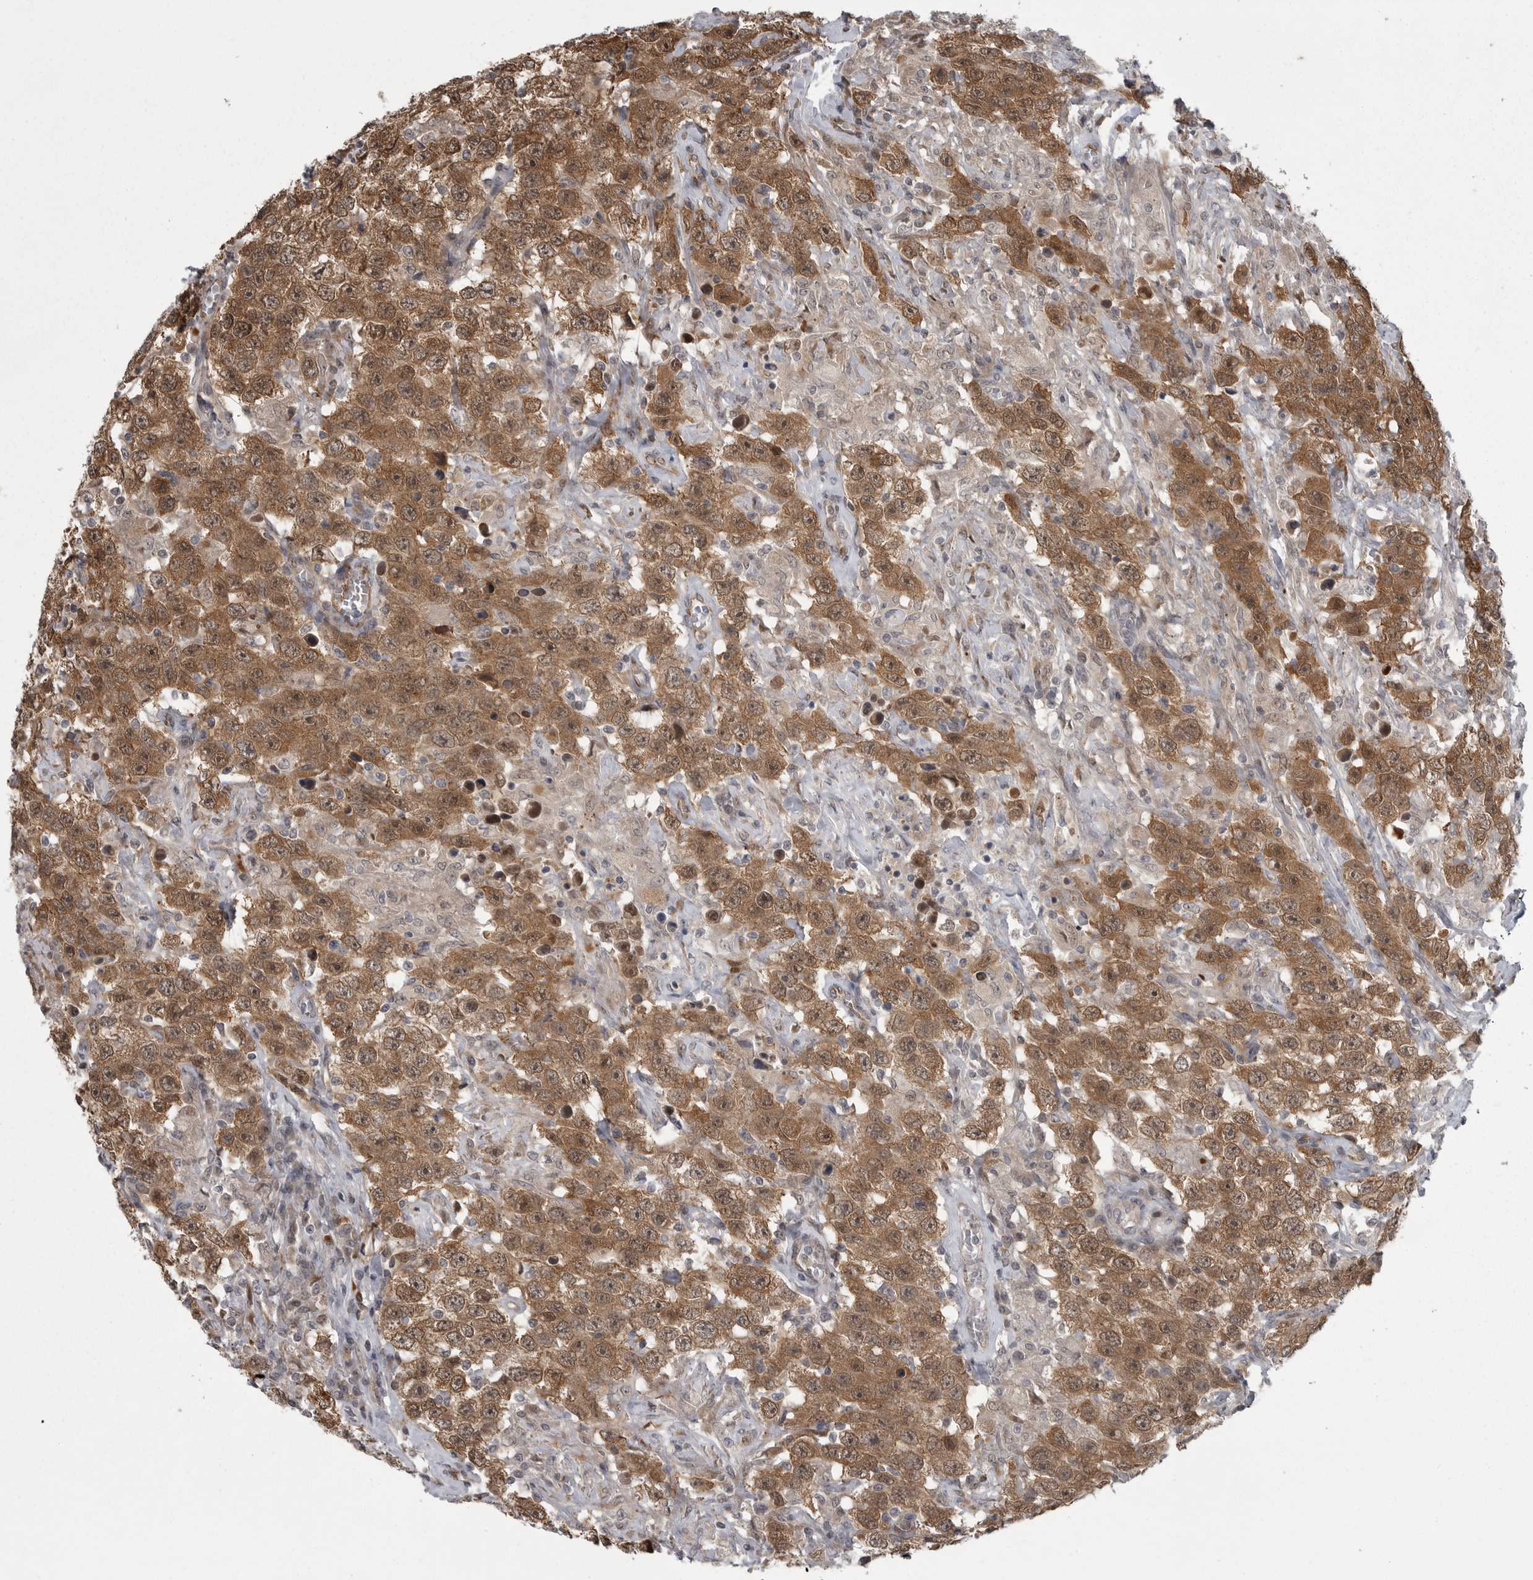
{"staining": {"intensity": "moderate", "quantity": ">75%", "location": "cytoplasmic/membranous"}, "tissue": "testis cancer", "cell_type": "Tumor cells", "image_type": "cancer", "snomed": [{"axis": "morphology", "description": "Seminoma, NOS"}, {"axis": "topography", "description": "Testis"}], "caption": "Tumor cells display medium levels of moderate cytoplasmic/membranous staining in about >75% of cells in human testis cancer. Nuclei are stained in blue.", "gene": "PPP1R9A", "patient": {"sex": "male", "age": 41}}